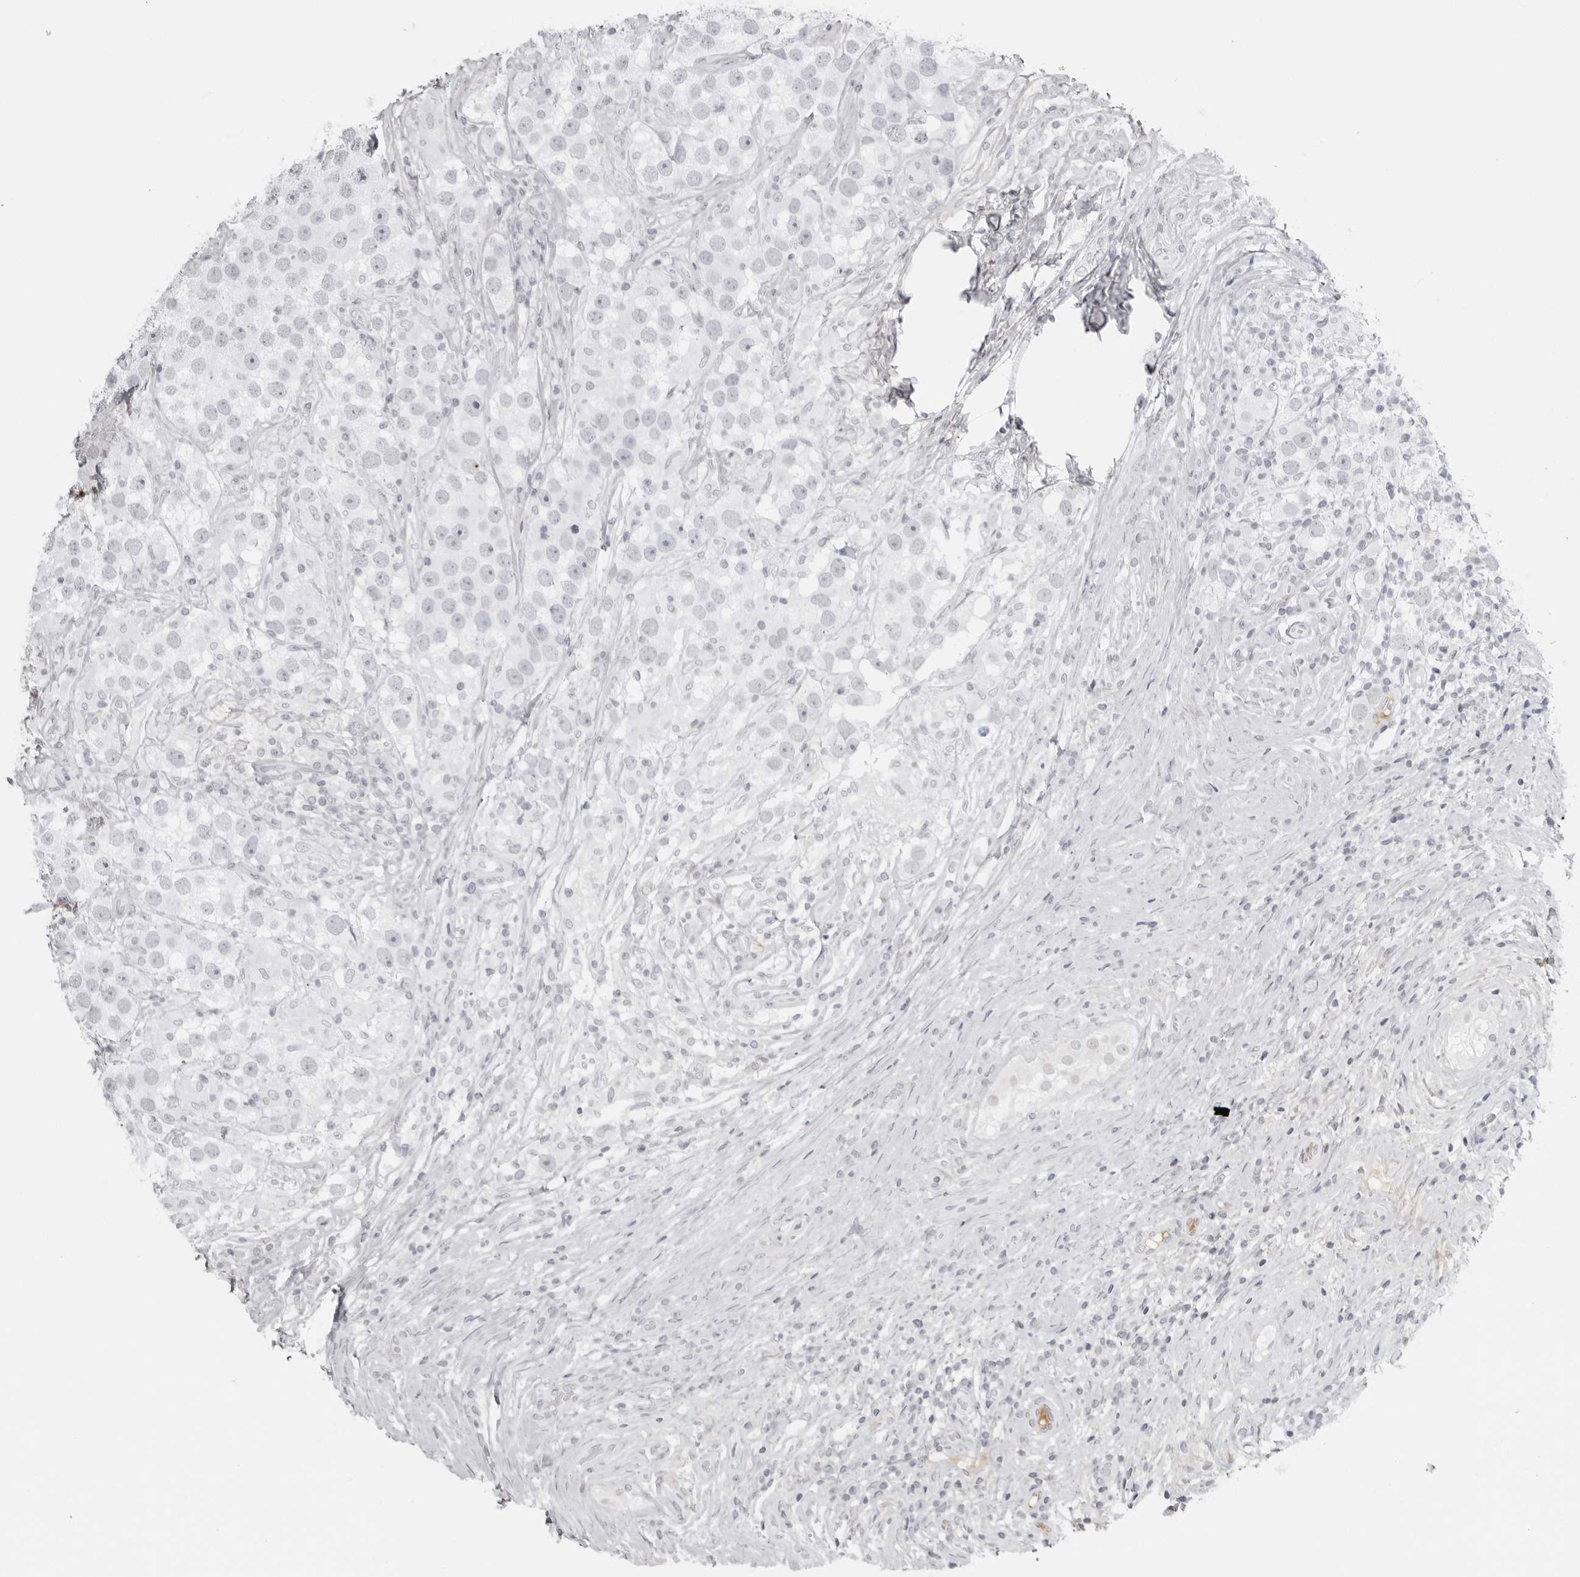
{"staining": {"intensity": "negative", "quantity": "none", "location": "none"}, "tissue": "testis cancer", "cell_type": "Tumor cells", "image_type": "cancer", "snomed": [{"axis": "morphology", "description": "Seminoma, NOS"}, {"axis": "topography", "description": "Testis"}], "caption": "An immunohistochemistry image of testis cancer is shown. There is no staining in tumor cells of testis cancer.", "gene": "SERPINF2", "patient": {"sex": "male", "age": 49}}